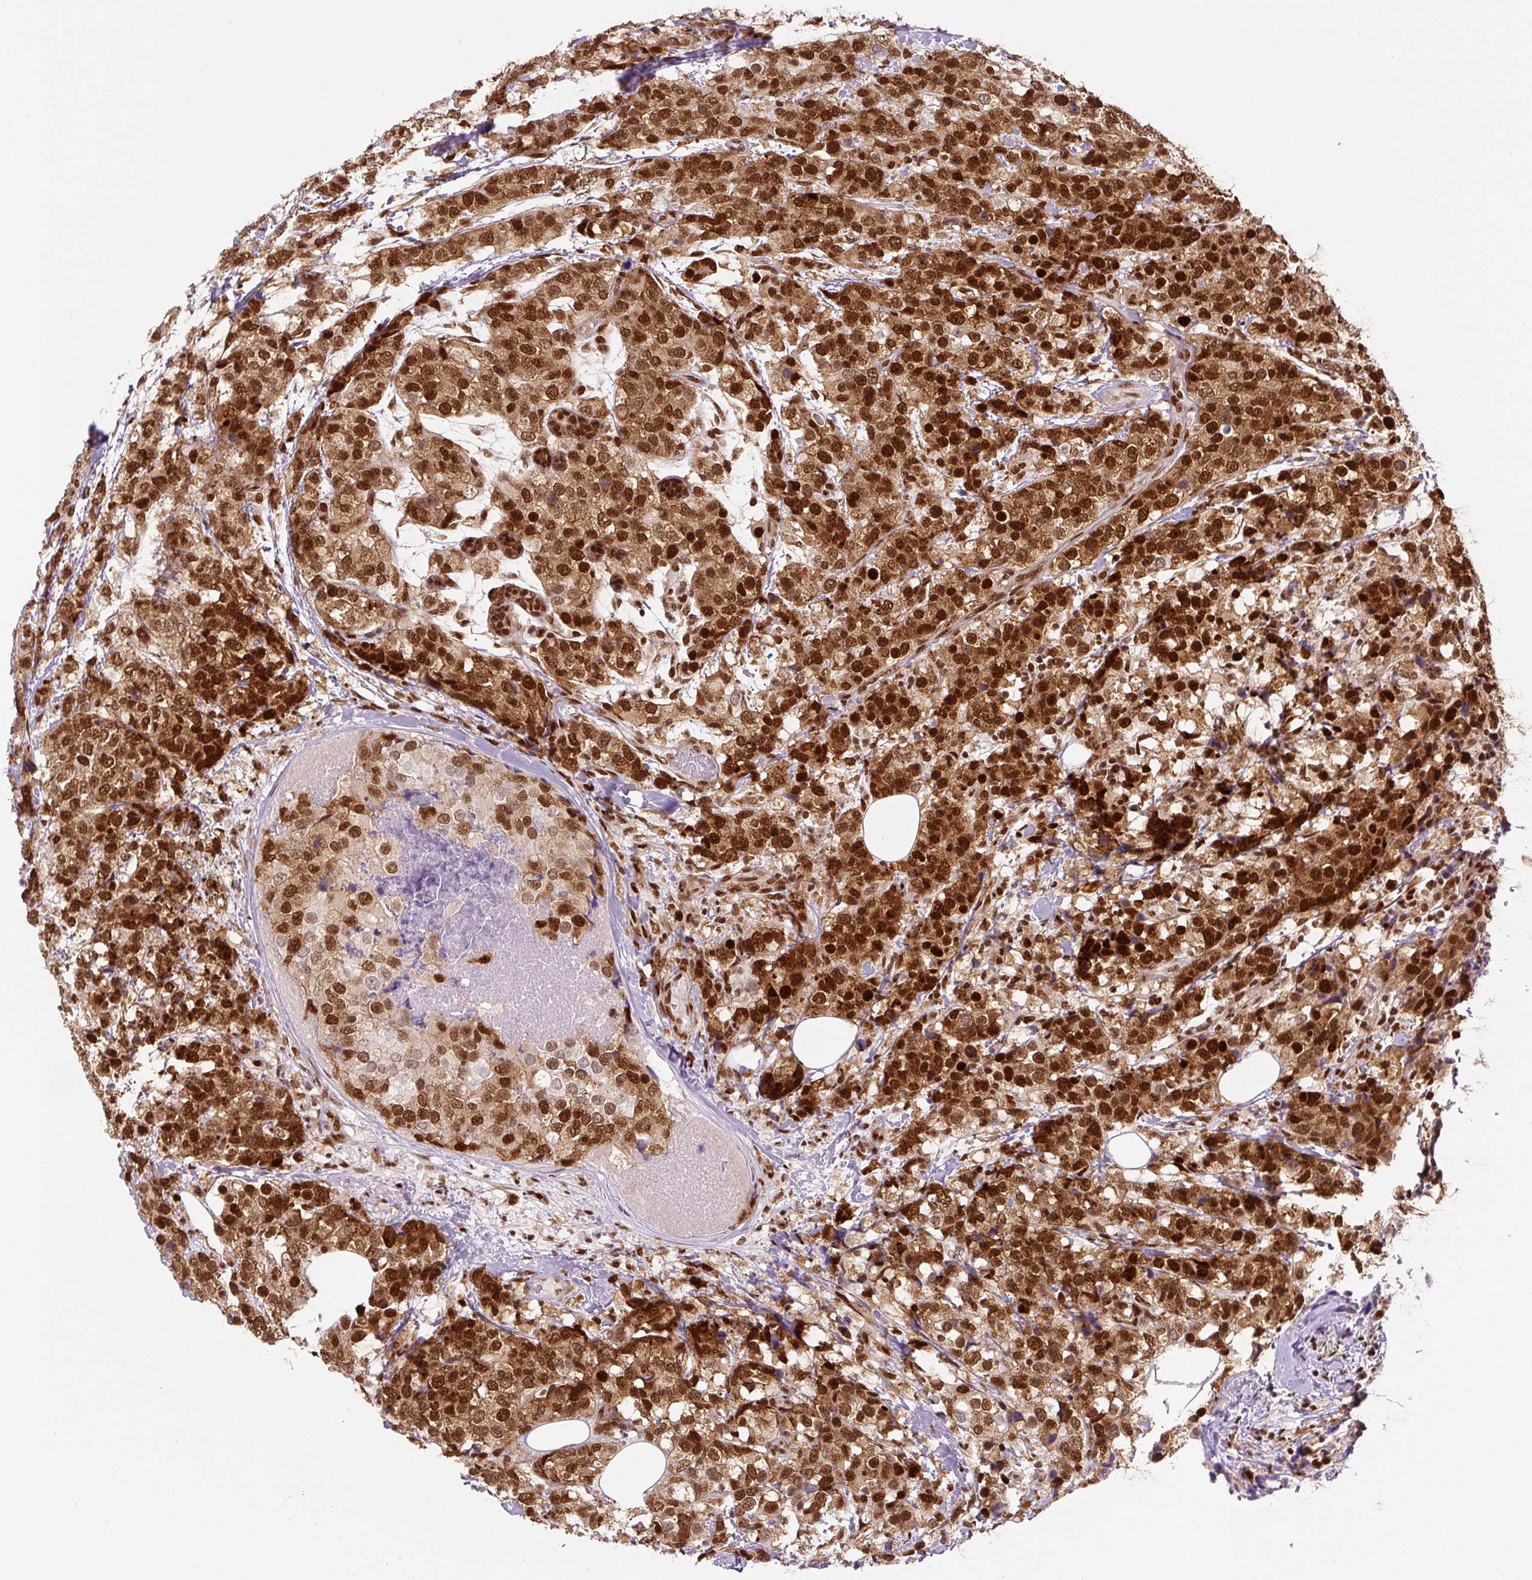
{"staining": {"intensity": "strong", "quantity": ">75%", "location": "nuclear"}, "tissue": "breast cancer", "cell_type": "Tumor cells", "image_type": "cancer", "snomed": [{"axis": "morphology", "description": "Lobular carcinoma"}, {"axis": "topography", "description": "Breast"}], "caption": "Immunohistochemical staining of human breast cancer (lobular carcinoma) reveals high levels of strong nuclear protein positivity in about >75% of tumor cells. (Stains: DAB (3,3'-diaminobenzidine) in brown, nuclei in blue, Microscopy: brightfield microscopy at high magnification).", "gene": "FUS", "patient": {"sex": "female", "age": 59}}